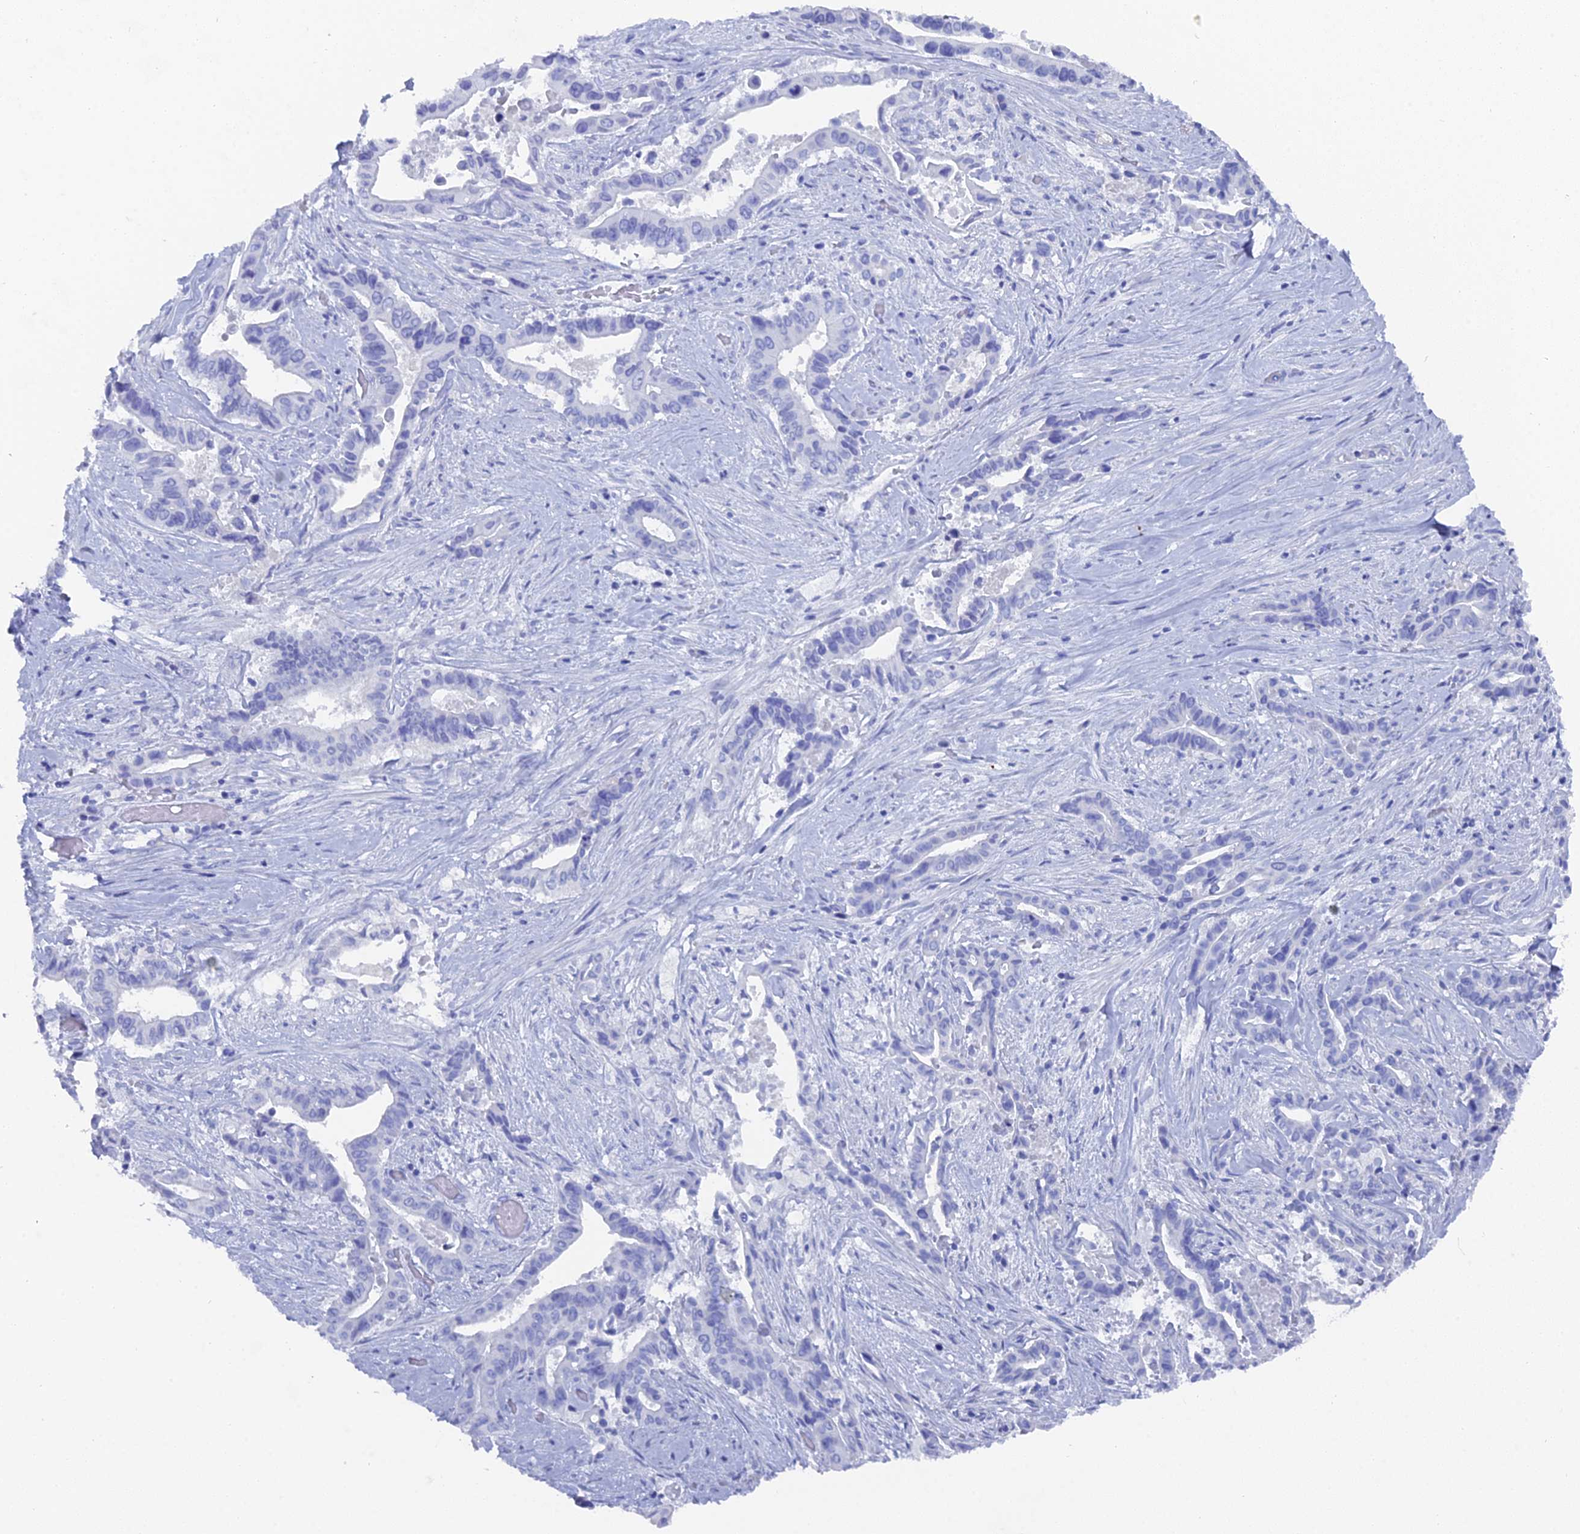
{"staining": {"intensity": "negative", "quantity": "none", "location": "none"}, "tissue": "pancreatic cancer", "cell_type": "Tumor cells", "image_type": "cancer", "snomed": [{"axis": "morphology", "description": "Adenocarcinoma, NOS"}, {"axis": "topography", "description": "Pancreas"}], "caption": "This is an immunohistochemistry micrograph of human pancreatic adenocarcinoma. There is no expression in tumor cells.", "gene": "ENPP3", "patient": {"sex": "female", "age": 77}}